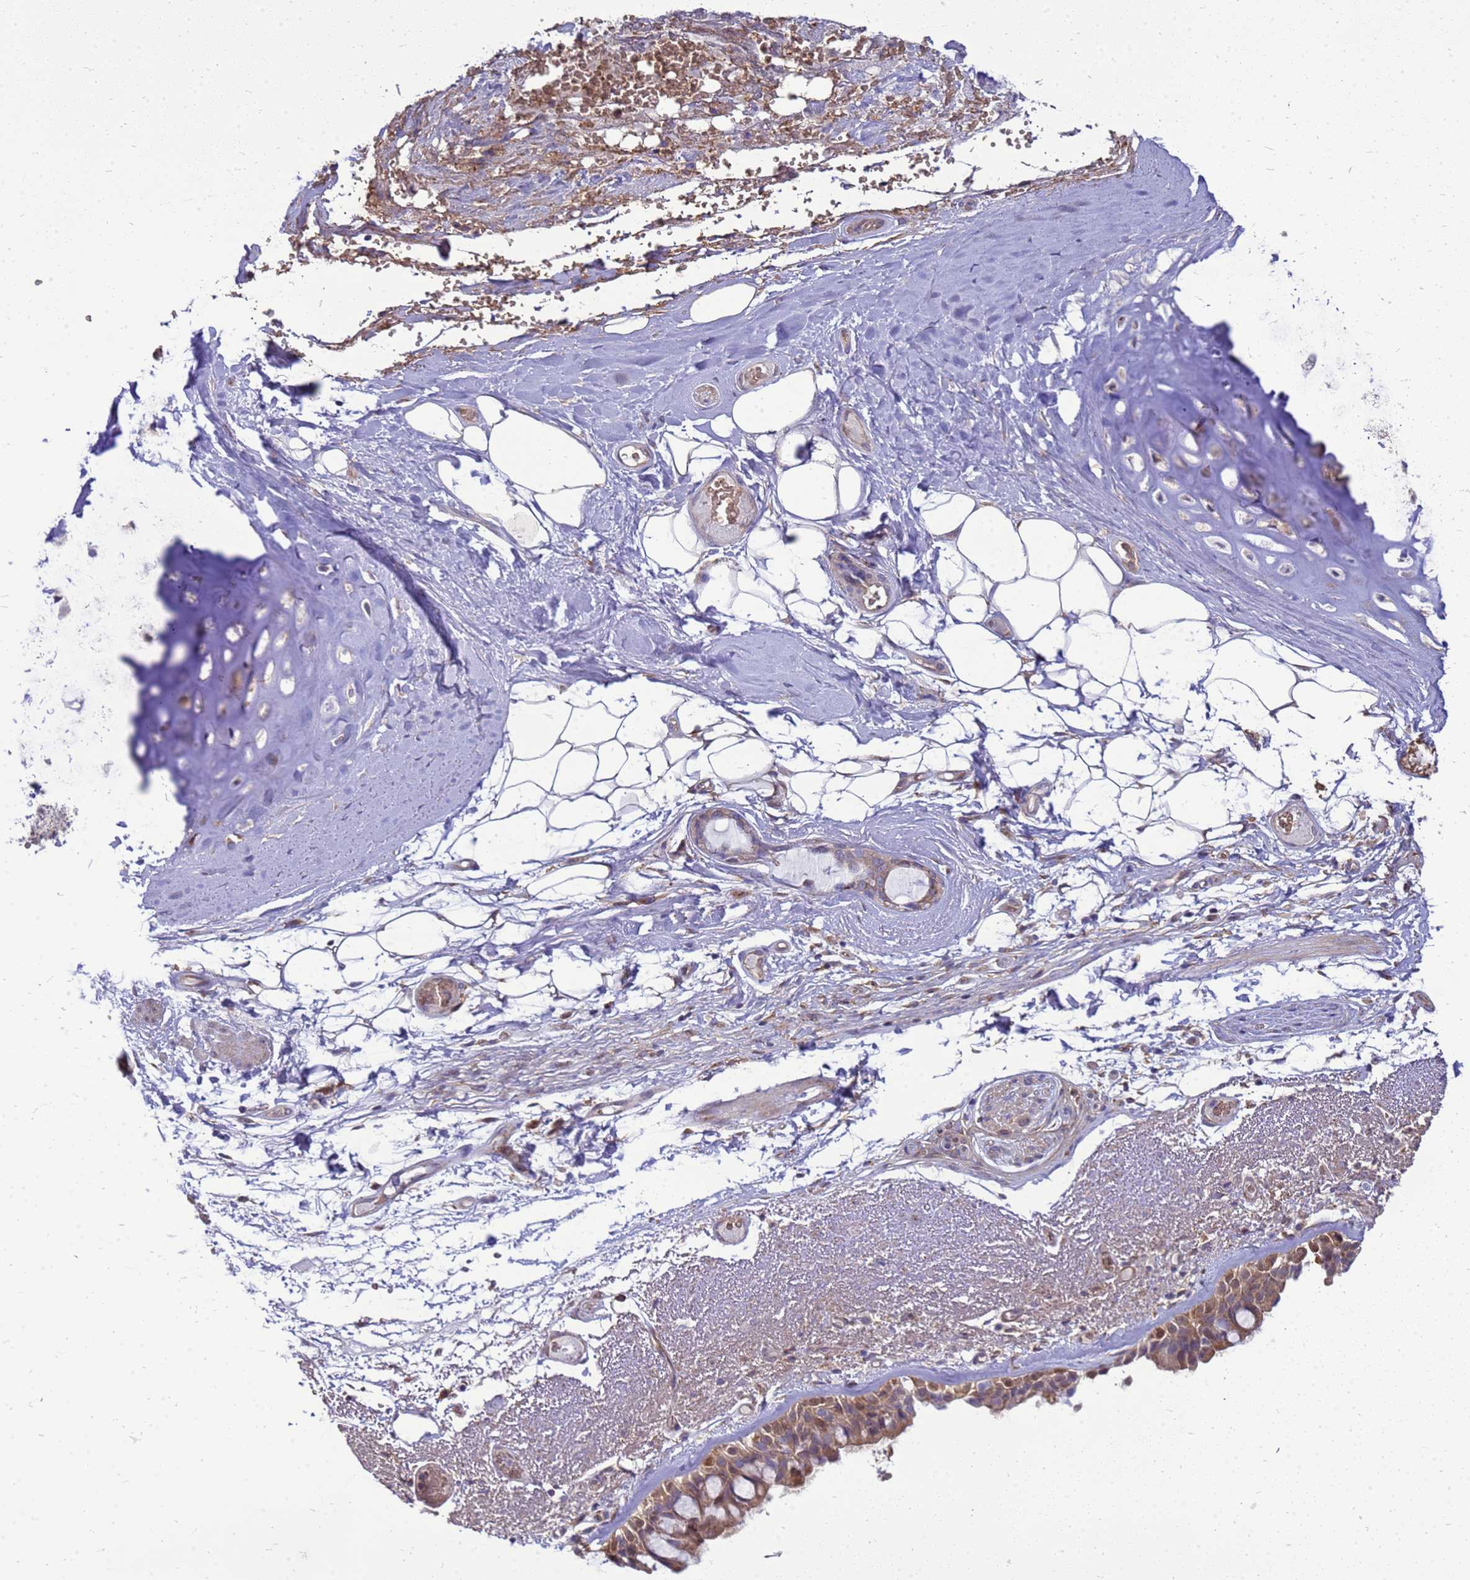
{"staining": {"intensity": "moderate", "quantity": ">75%", "location": "cytoplasmic/membranous,nuclear"}, "tissue": "bronchus", "cell_type": "Respiratory epithelial cells", "image_type": "normal", "snomed": [{"axis": "morphology", "description": "Normal tissue, NOS"}, {"axis": "morphology", "description": "Squamous cell carcinoma, NOS"}, {"axis": "topography", "description": "Lymph node"}, {"axis": "topography", "description": "Bronchus"}, {"axis": "topography", "description": "Lung"}], "caption": "Bronchus stained with DAB IHC displays medium levels of moderate cytoplasmic/membranous,nuclear positivity in approximately >75% of respiratory epithelial cells.", "gene": "EIF4EBP3", "patient": {"sex": "male", "age": 66}}